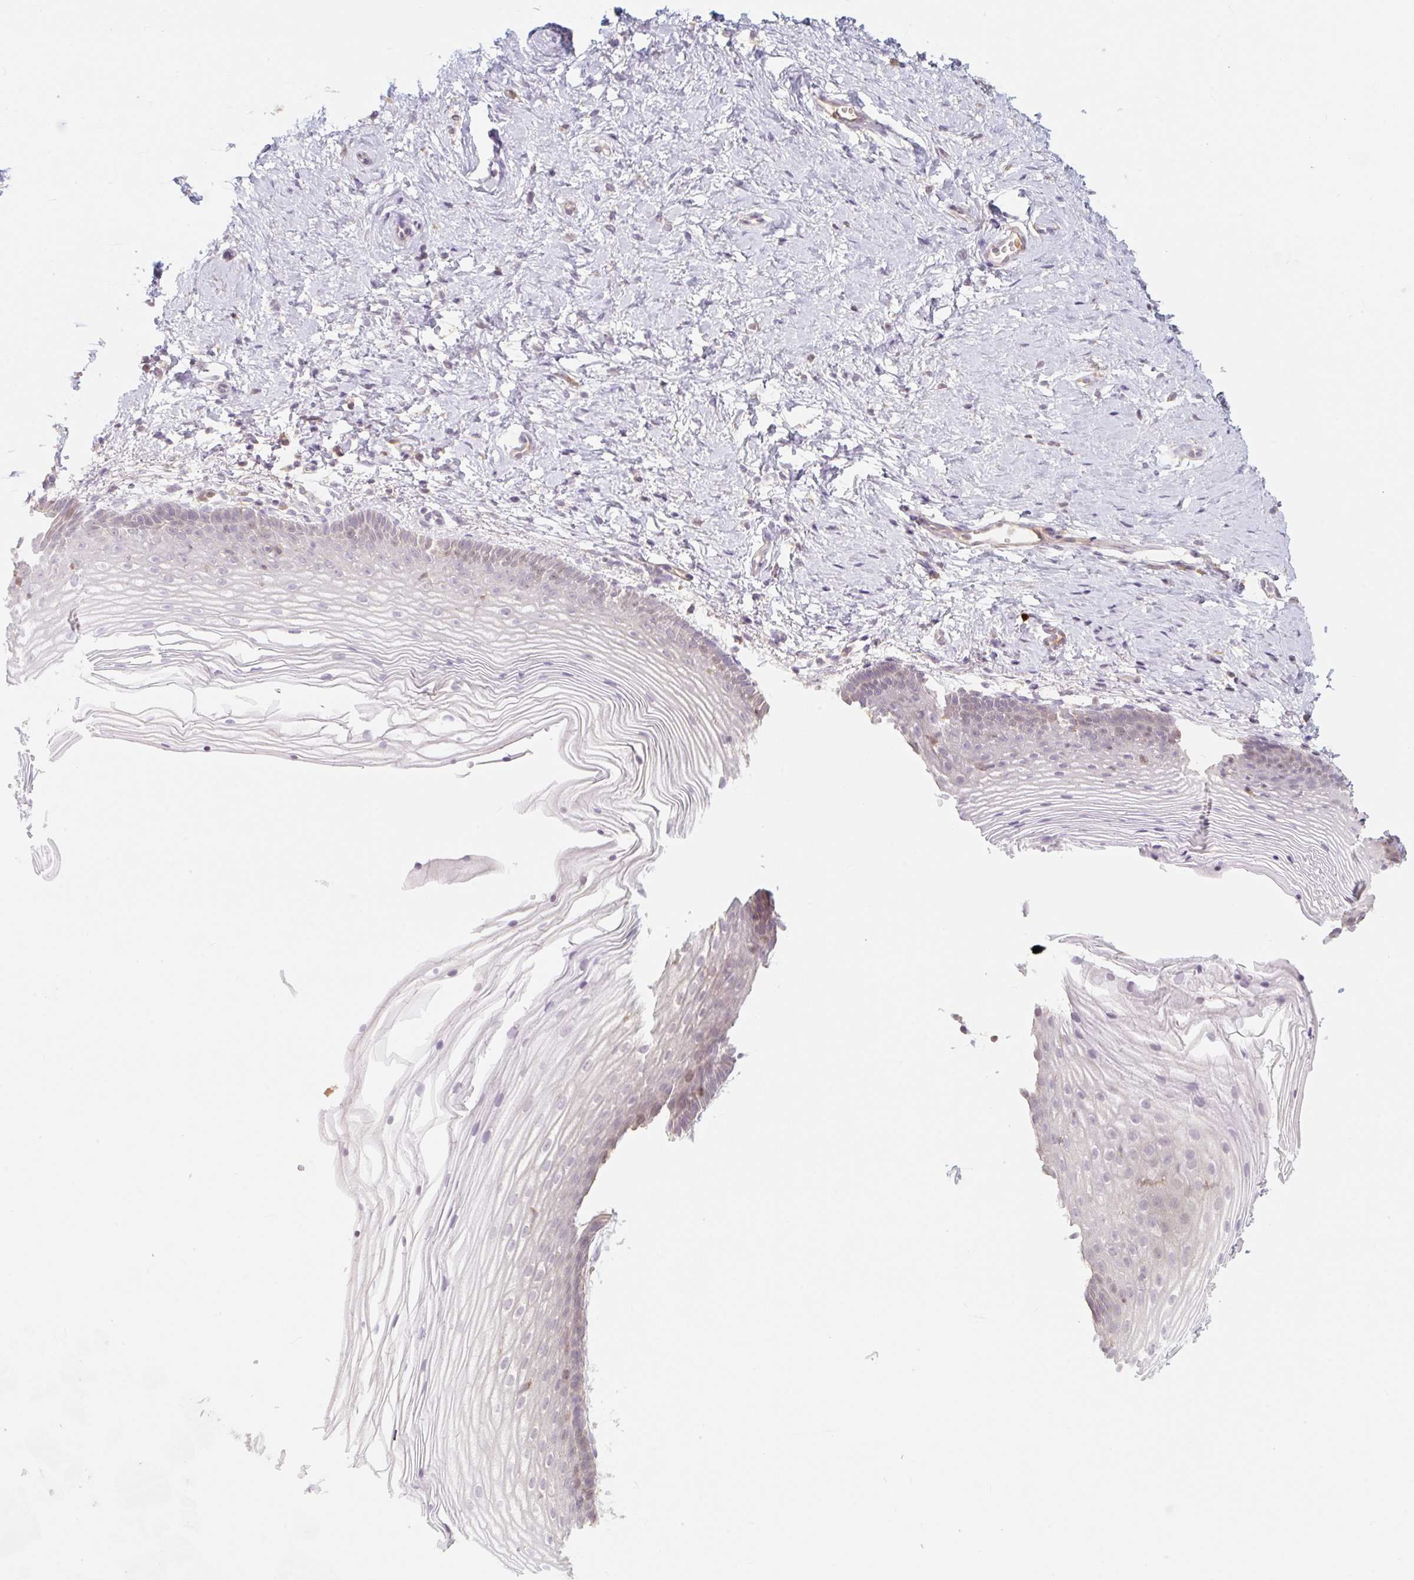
{"staining": {"intensity": "weak", "quantity": "<25%", "location": "nuclear"}, "tissue": "vagina", "cell_type": "Squamous epithelial cells", "image_type": "normal", "snomed": [{"axis": "morphology", "description": "Normal tissue, NOS"}, {"axis": "topography", "description": "Vagina"}], "caption": "High magnification brightfield microscopy of benign vagina stained with DAB (brown) and counterstained with hematoxylin (blue): squamous epithelial cells show no significant expression.", "gene": "MIA2", "patient": {"sex": "female", "age": 56}}